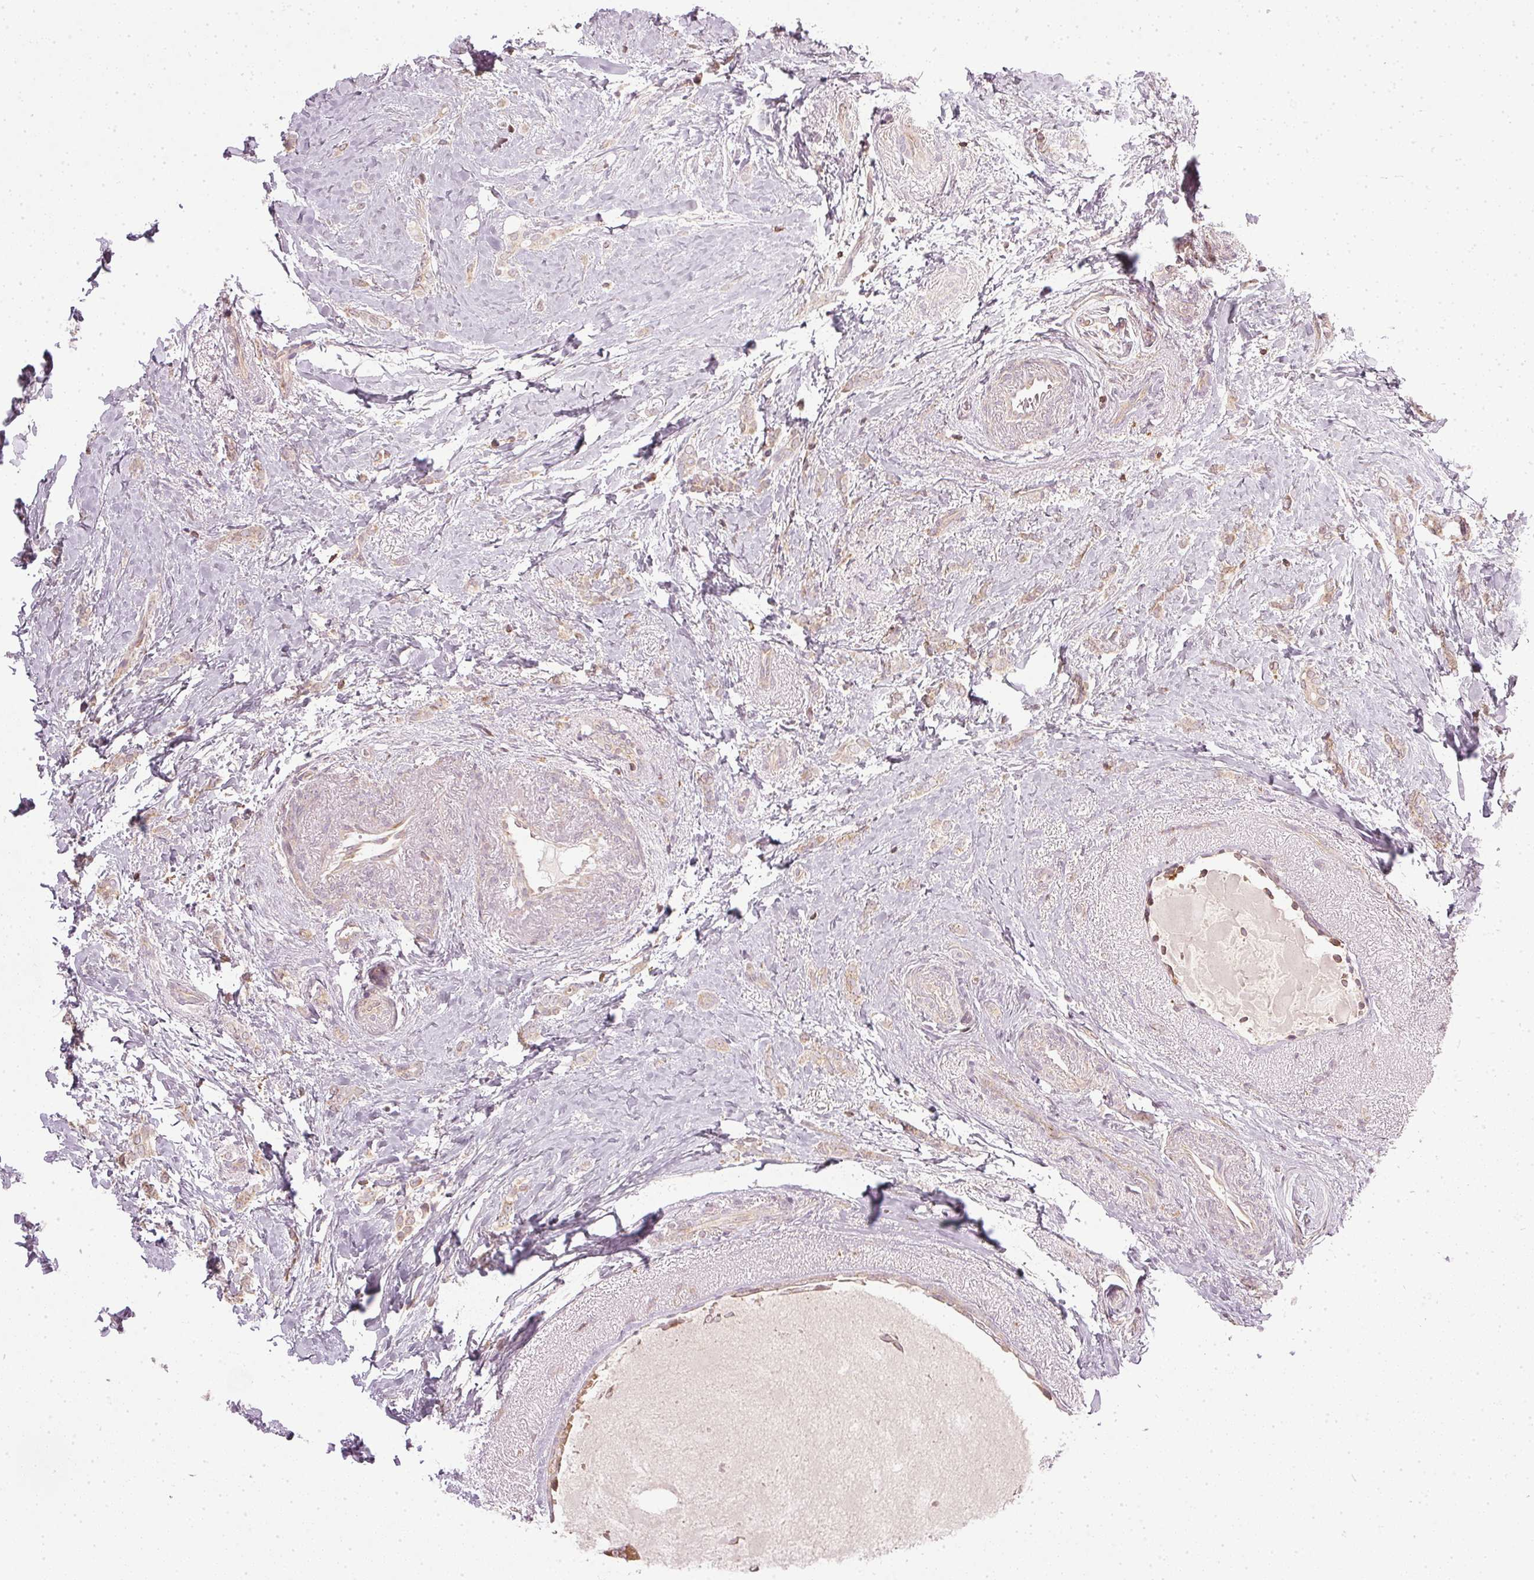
{"staining": {"intensity": "weak", "quantity": "25%-75%", "location": "cytoplasmic/membranous"}, "tissue": "breast cancer", "cell_type": "Tumor cells", "image_type": "cancer", "snomed": [{"axis": "morphology", "description": "Normal tissue, NOS"}, {"axis": "morphology", "description": "Duct carcinoma"}, {"axis": "topography", "description": "Breast"}], "caption": "Intraductal carcinoma (breast) was stained to show a protein in brown. There is low levels of weak cytoplasmic/membranous staining in about 25%-75% of tumor cells.", "gene": "NADK2", "patient": {"sex": "female", "age": 77}}